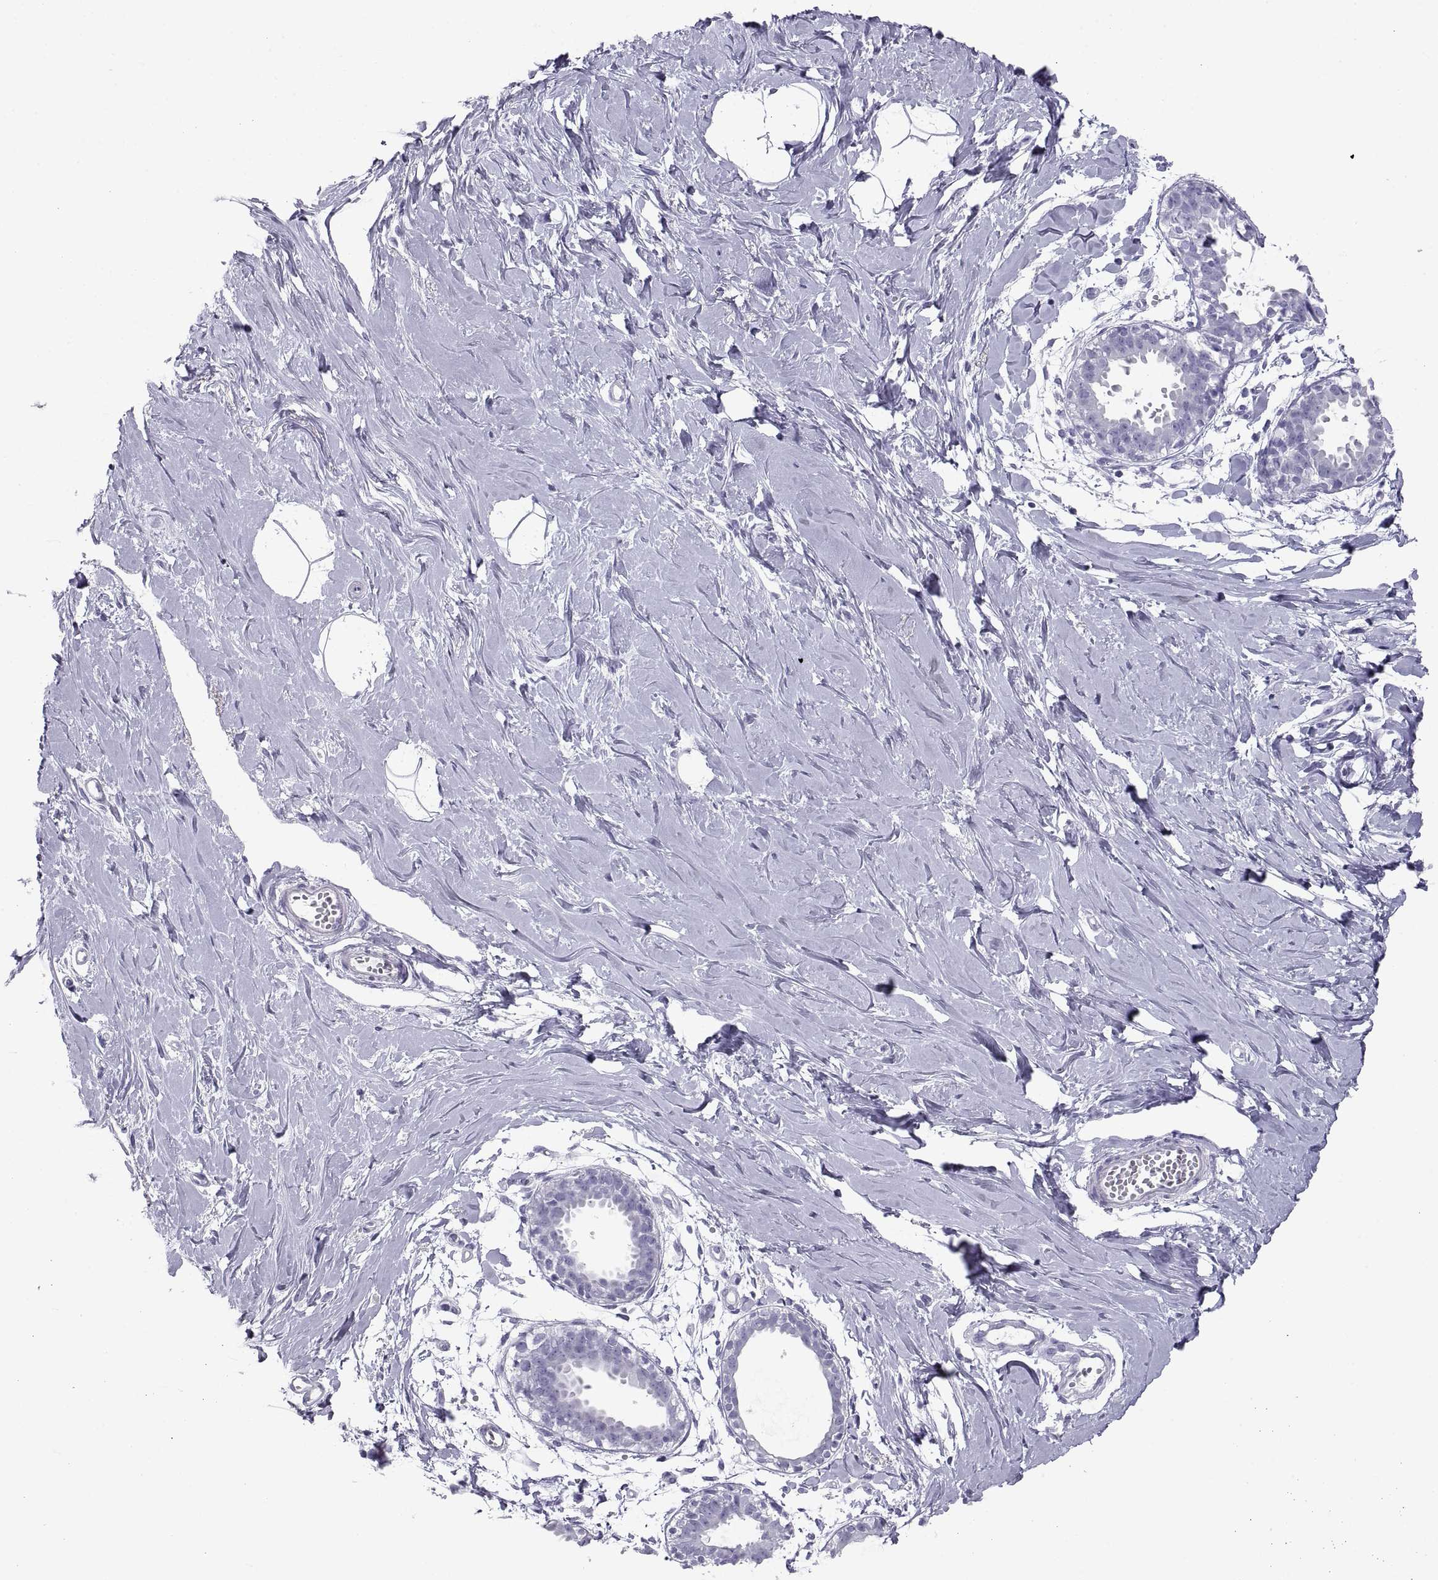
{"staining": {"intensity": "negative", "quantity": "none", "location": "none"}, "tissue": "breast", "cell_type": "Adipocytes", "image_type": "normal", "snomed": [{"axis": "morphology", "description": "Normal tissue, NOS"}, {"axis": "topography", "description": "Breast"}], "caption": "High magnification brightfield microscopy of normal breast stained with DAB (brown) and counterstained with hematoxylin (blue): adipocytes show no significant staining. The staining was performed using DAB to visualize the protein expression in brown, while the nuclei were stained in blue with hematoxylin (Magnification: 20x).", "gene": "RLBP1", "patient": {"sex": "female", "age": 49}}